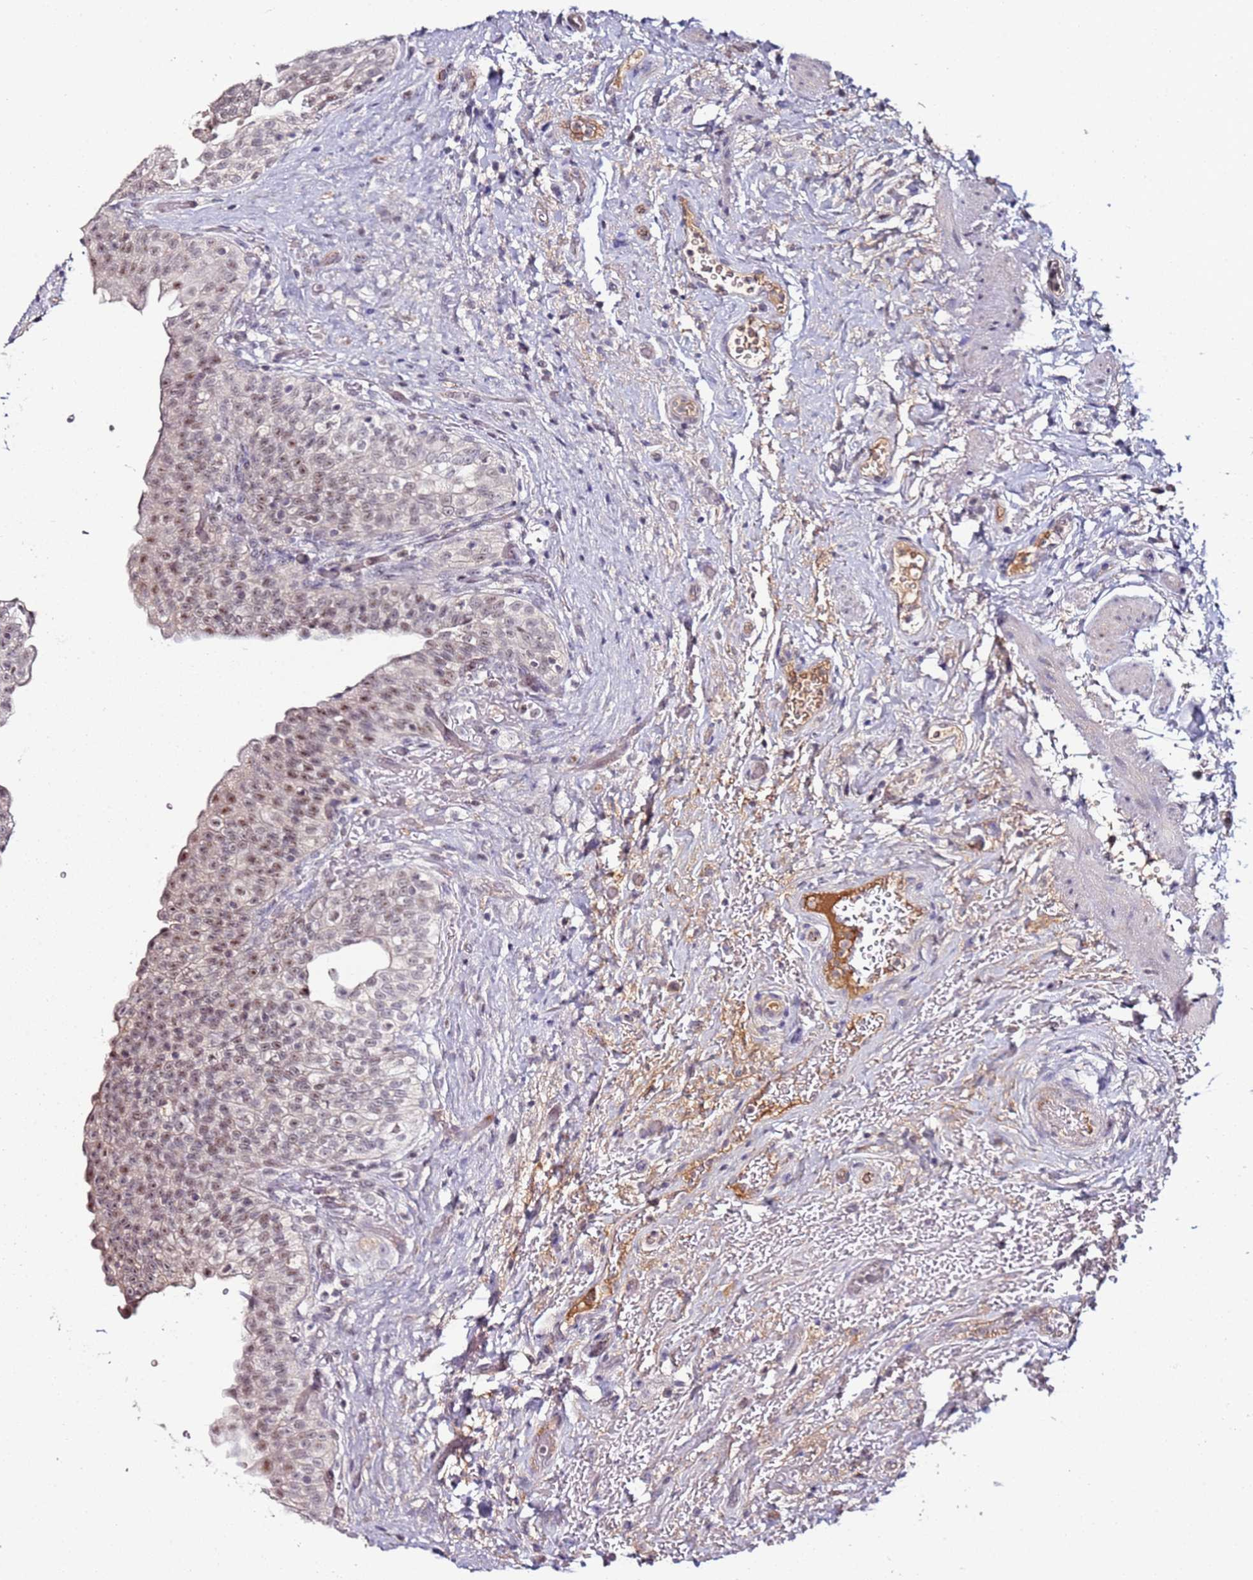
{"staining": {"intensity": "moderate", "quantity": "25%-75%", "location": "nuclear"}, "tissue": "urinary bladder", "cell_type": "Urothelial cells", "image_type": "normal", "snomed": [{"axis": "morphology", "description": "Normal tissue, NOS"}, {"axis": "topography", "description": "Urinary bladder"}], "caption": "The photomicrograph reveals staining of benign urinary bladder, revealing moderate nuclear protein positivity (brown color) within urothelial cells. (brown staining indicates protein expression, while blue staining denotes nuclei).", "gene": "DUSP28", "patient": {"sex": "male", "age": 69}}